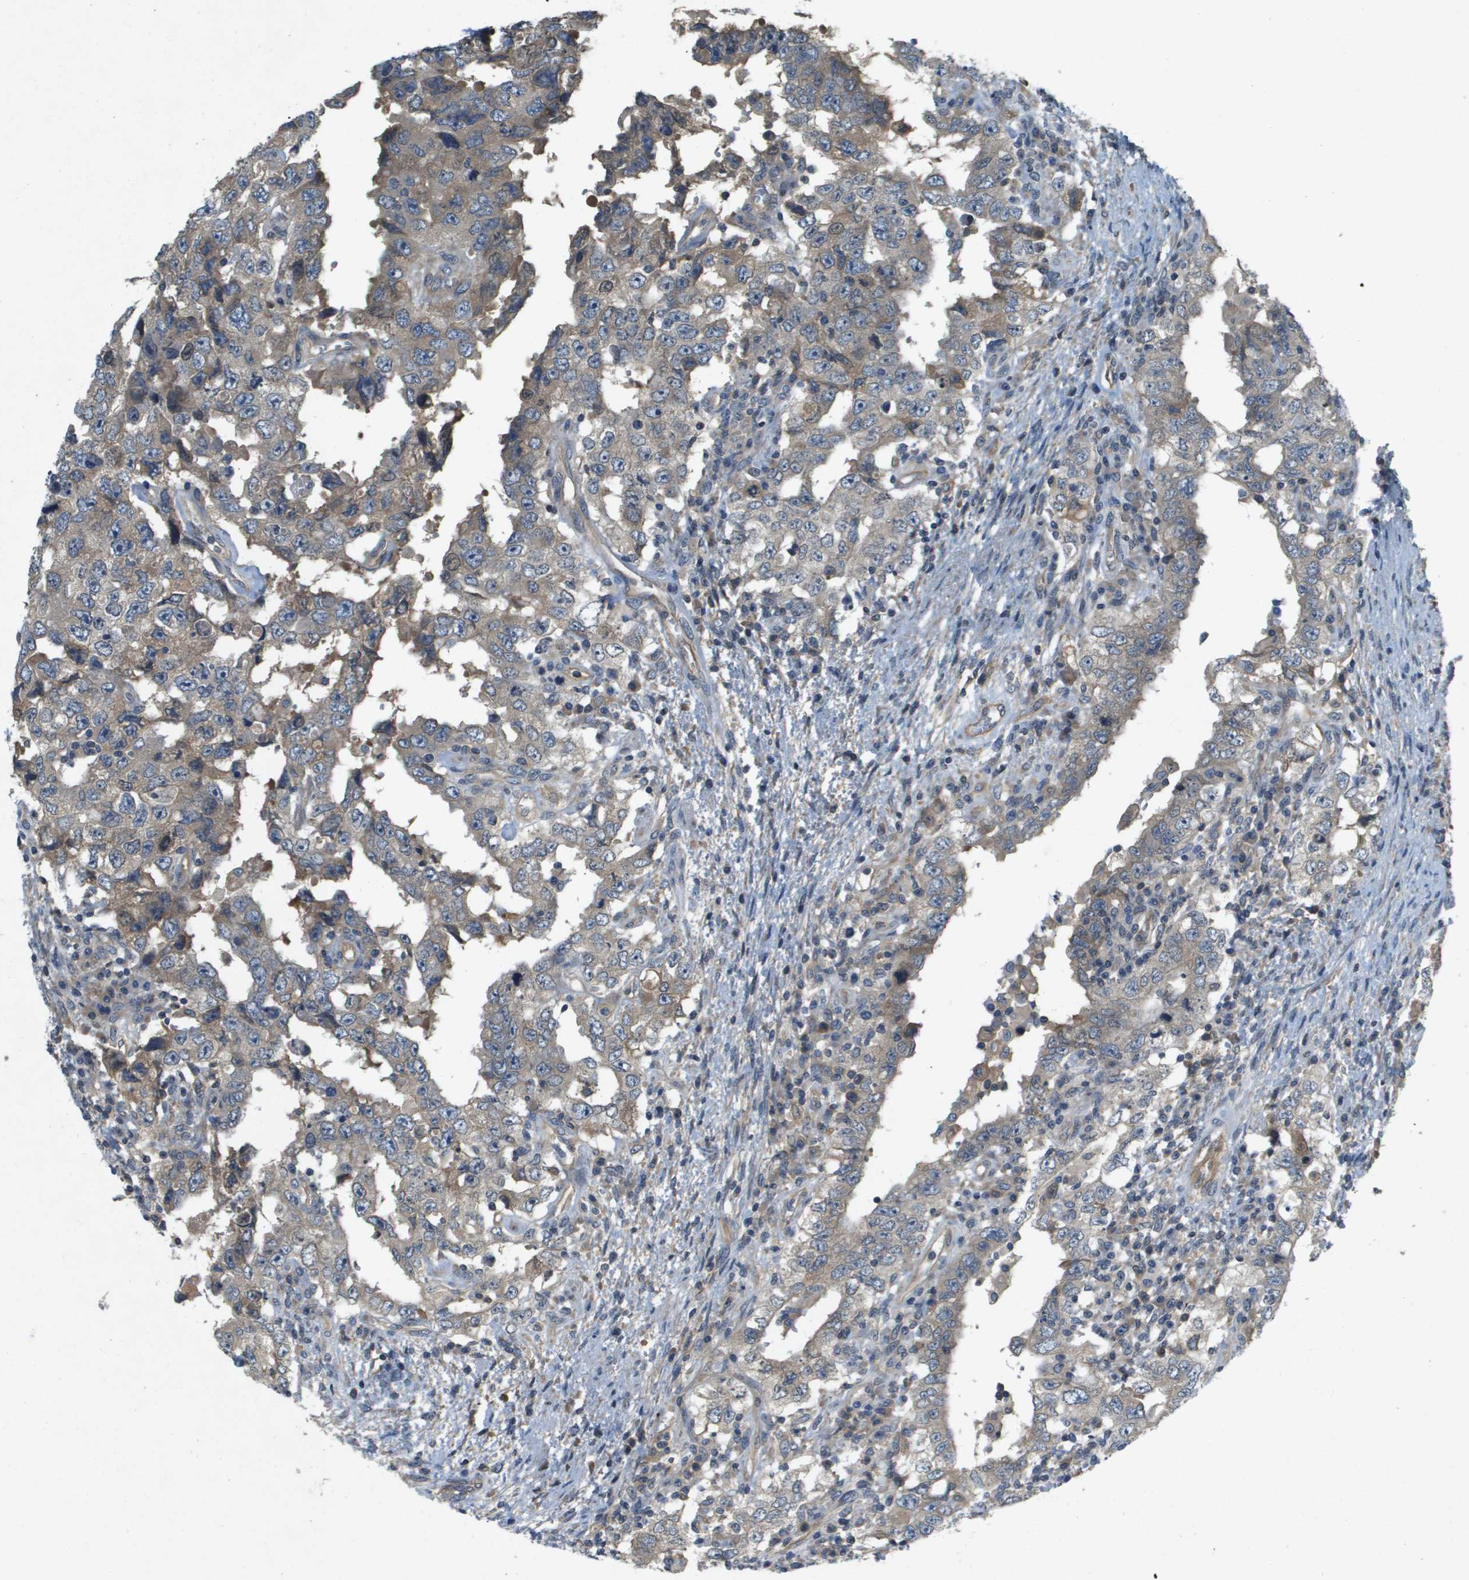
{"staining": {"intensity": "moderate", "quantity": "25%-75%", "location": "cytoplasmic/membranous"}, "tissue": "testis cancer", "cell_type": "Tumor cells", "image_type": "cancer", "snomed": [{"axis": "morphology", "description": "Carcinoma, Embryonal, NOS"}, {"axis": "topography", "description": "Testis"}], "caption": "Testis cancer stained with immunohistochemistry (IHC) exhibits moderate cytoplasmic/membranous staining in about 25%-75% of tumor cells.", "gene": "PGAP3", "patient": {"sex": "male", "age": 26}}